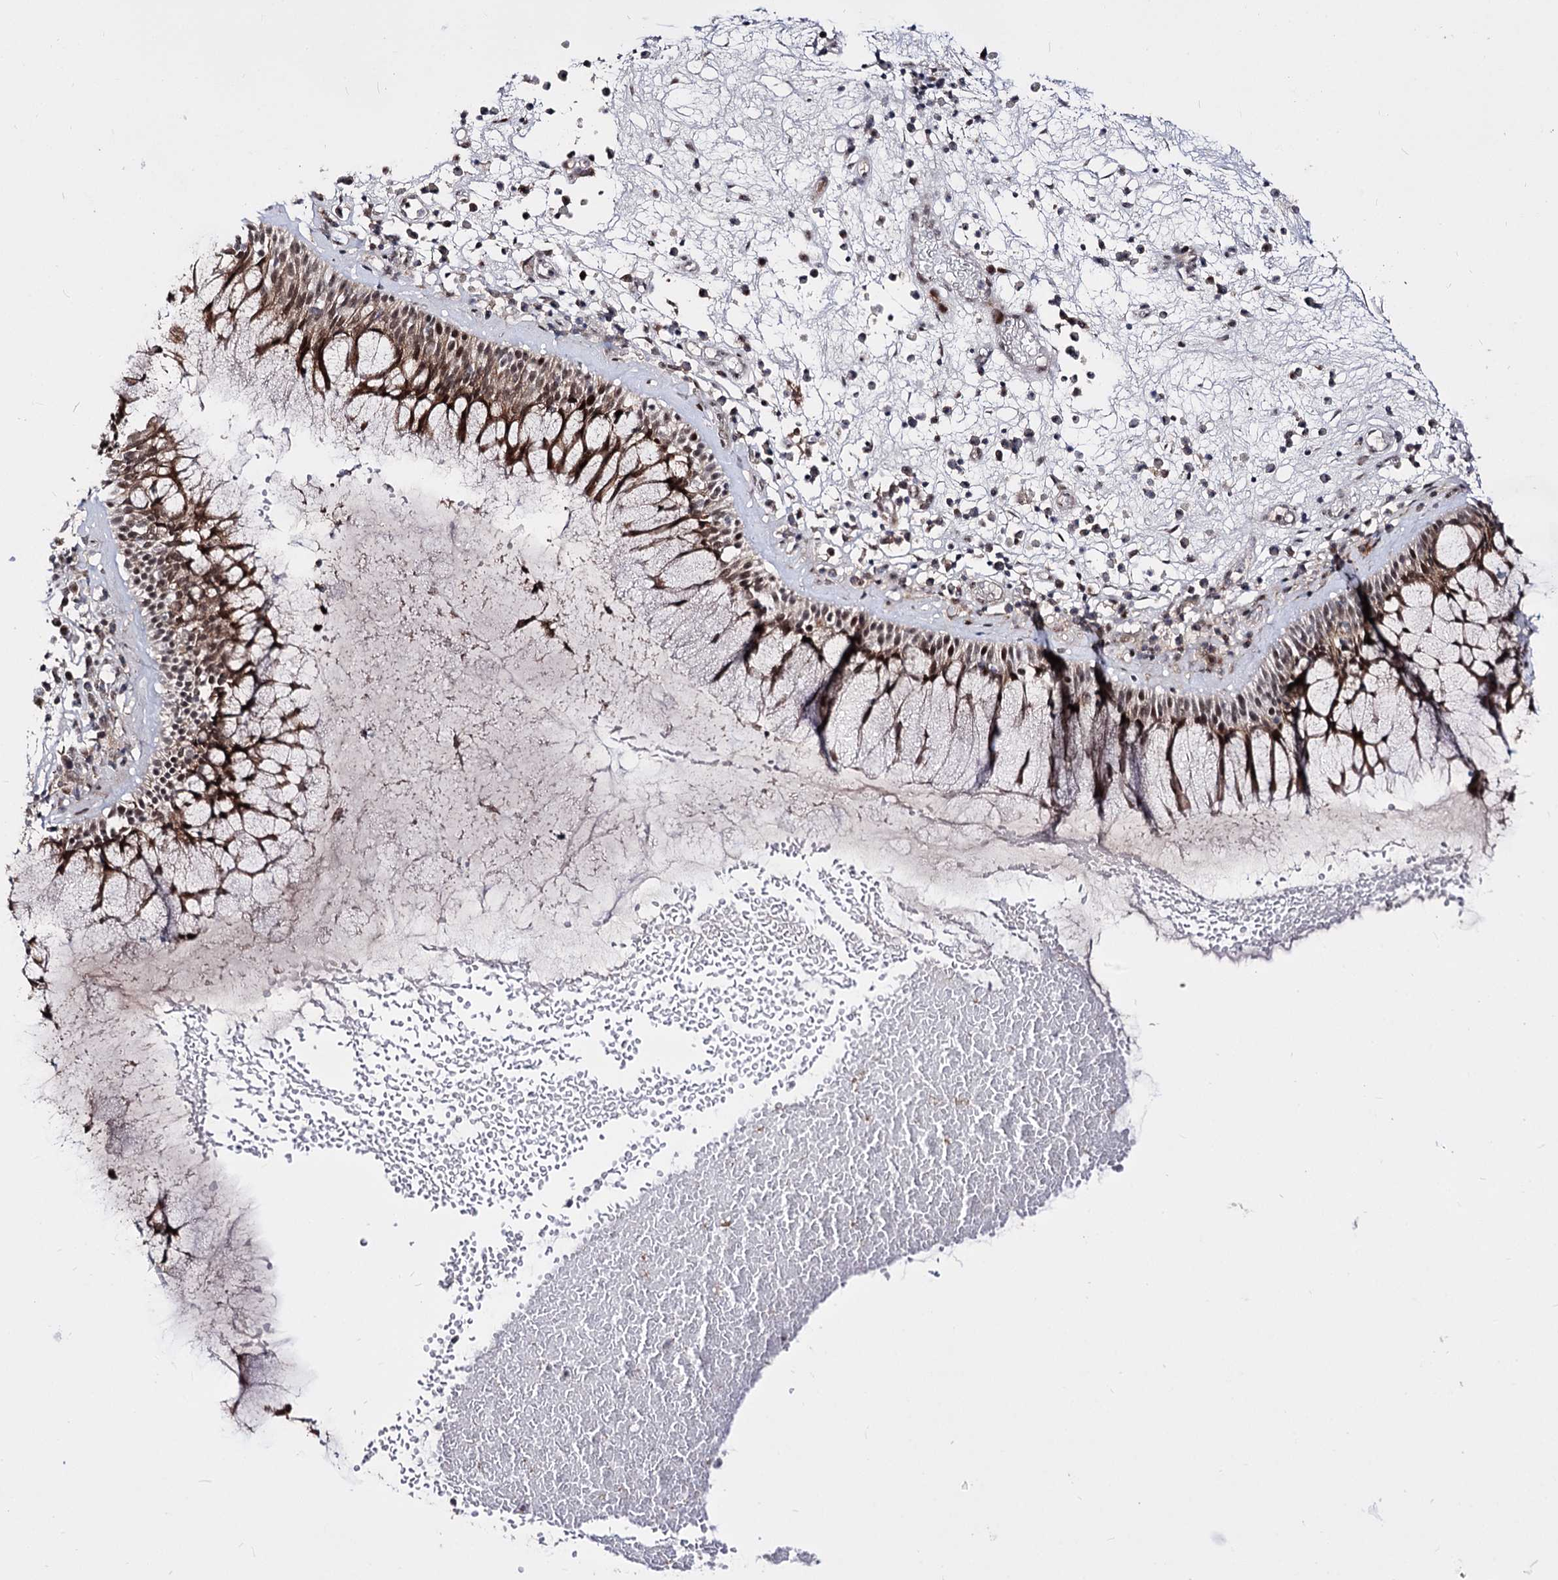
{"staining": {"intensity": "moderate", "quantity": ">75%", "location": "cytoplasmic/membranous,nuclear"}, "tissue": "nasopharynx", "cell_type": "Respiratory epithelial cells", "image_type": "normal", "snomed": [{"axis": "morphology", "description": "Normal tissue, NOS"}, {"axis": "morphology", "description": "Inflammation, NOS"}, {"axis": "topography", "description": "Nasopharynx"}], "caption": "This micrograph reveals benign nasopharynx stained with immunohistochemistry (IHC) to label a protein in brown. The cytoplasmic/membranous,nuclear of respiratory epithelial cells show moderate positivity for the protein. Nuclei are counter-stained blue.", "gene": "STOX1", "patient": {"sex": "male", "age": 70}}